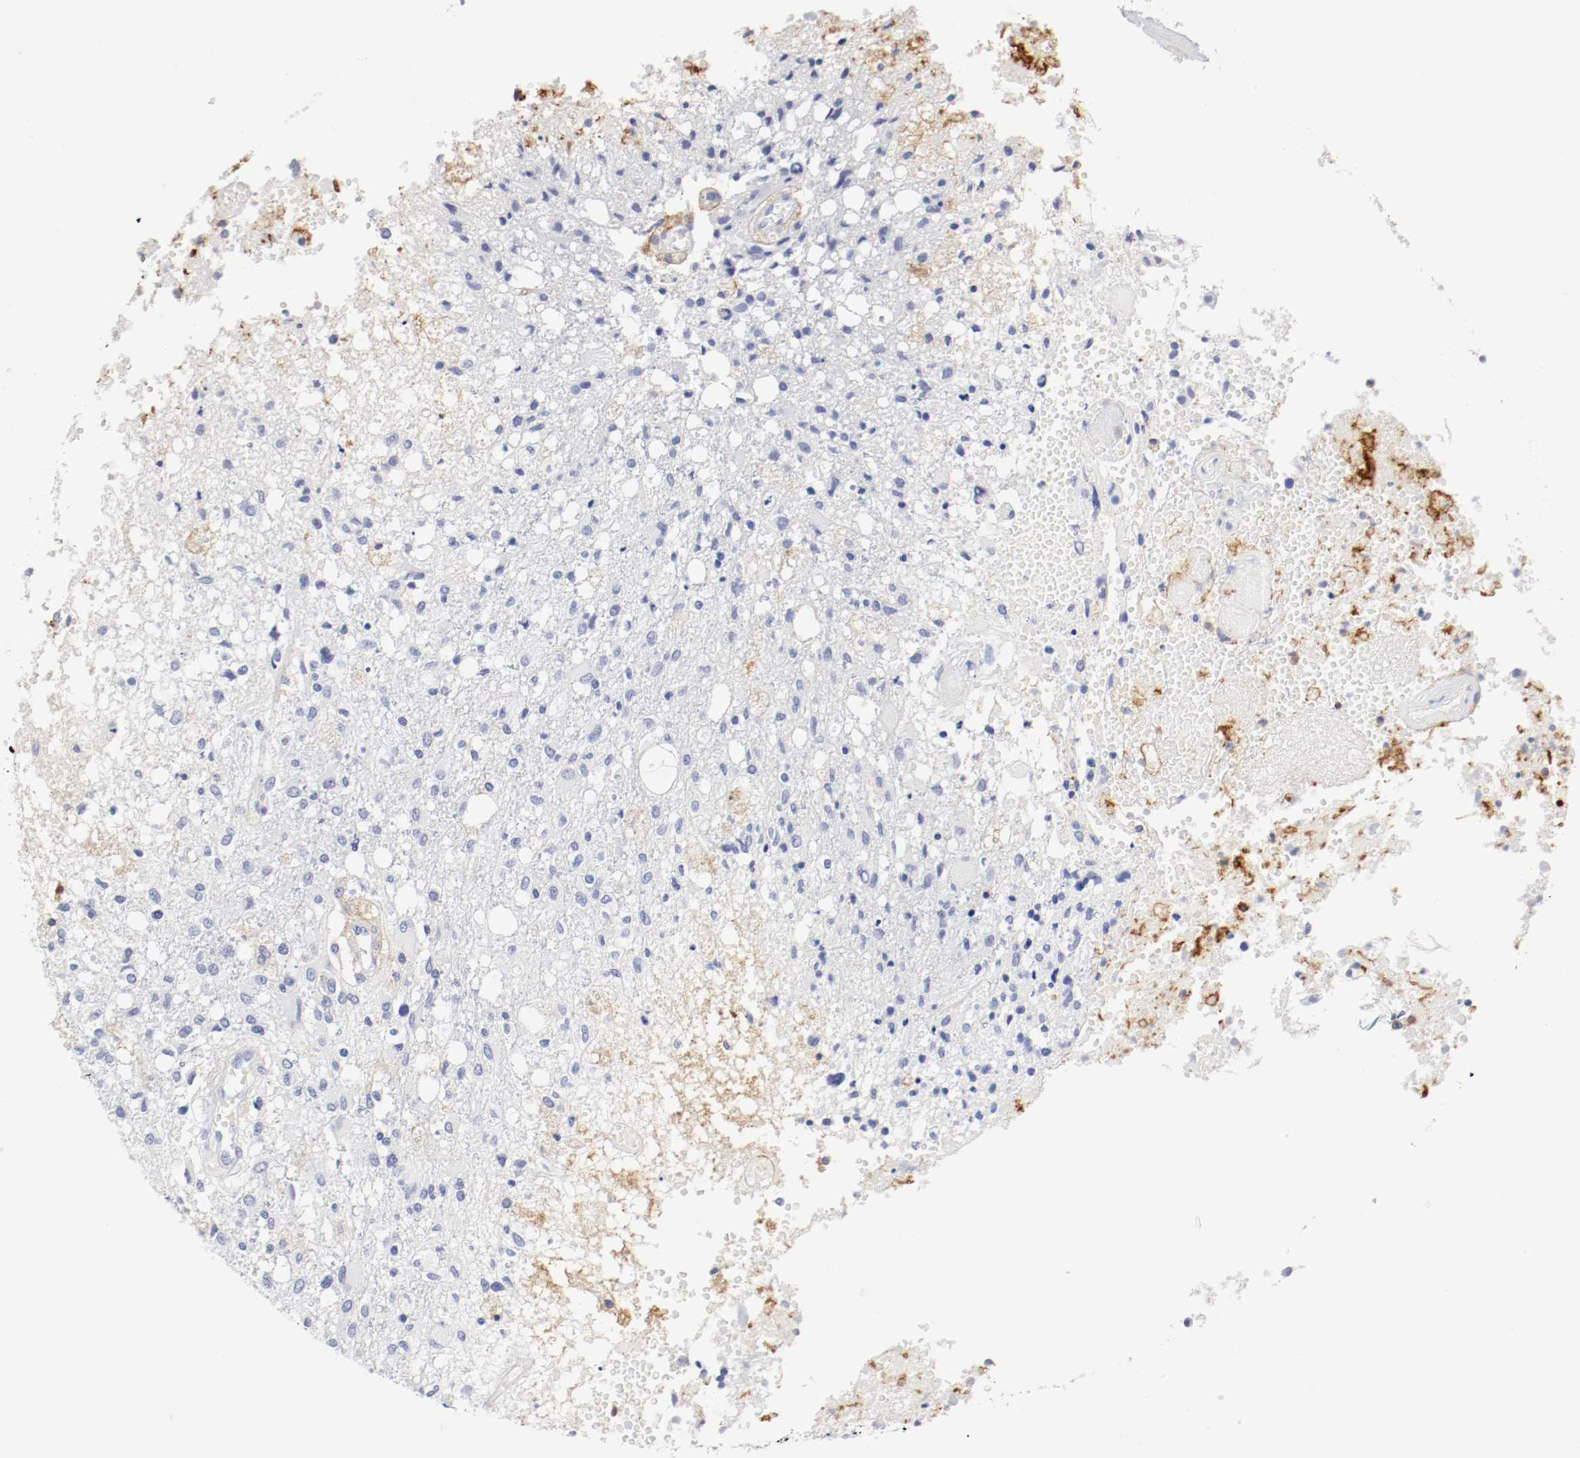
{"staining": {"intensity": "negative", "quantity": "none", "location": "none"}, "tissue": "glioma", "cell_type": "Tumor cells", "image_type": "cancer", "snomed": [{"axis": "morphology", "description": "Glioma, malignant, High grade"}, {"axis": "topography", "description": "Cerebral cortex"}], "caption": "Tumor cells are negative for protein expression in human glioma.", "gene": "ITGAX", "patient": {"sex": "male", "age": 76}}